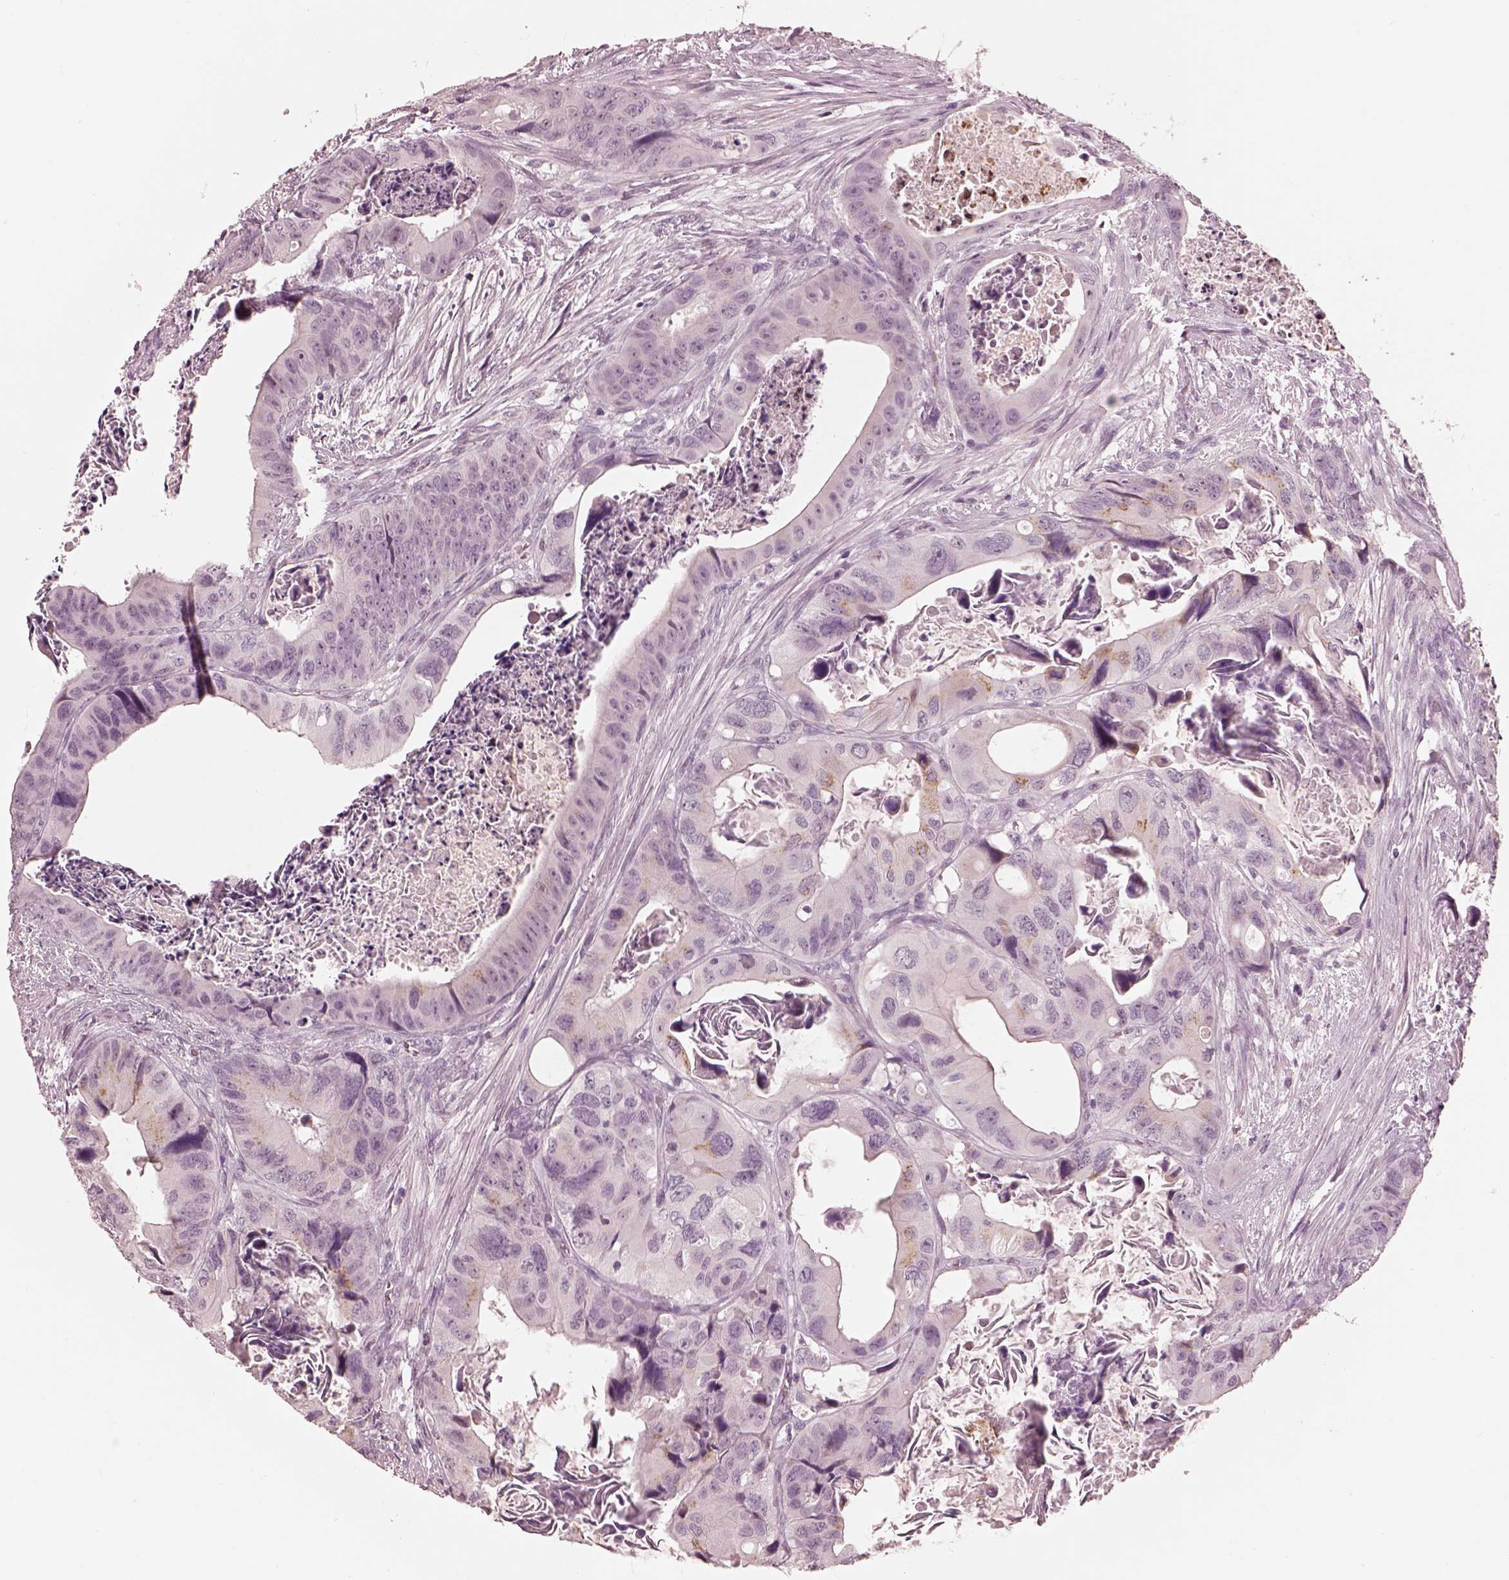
{"staining": {"intensity": "weak", "quantity": "<25%", "location": "cytoplasmic/membranous"}, "tissue": "colorectal cancer", "cell_type": "Tumor cells", "image_type": "cancer", "snomed": [{"axis": "morphology", "description": "Adenocarcinoma, NOS"}, {"axis": "topography", "description": "Rectum"}], "caption": "Protein analysis of colorectal cancer (adenocarcinoma) exhibits no significant staining in tumor cells.", "gene": "KCNA2", "patient": {"sex": "male", "age": 64}}